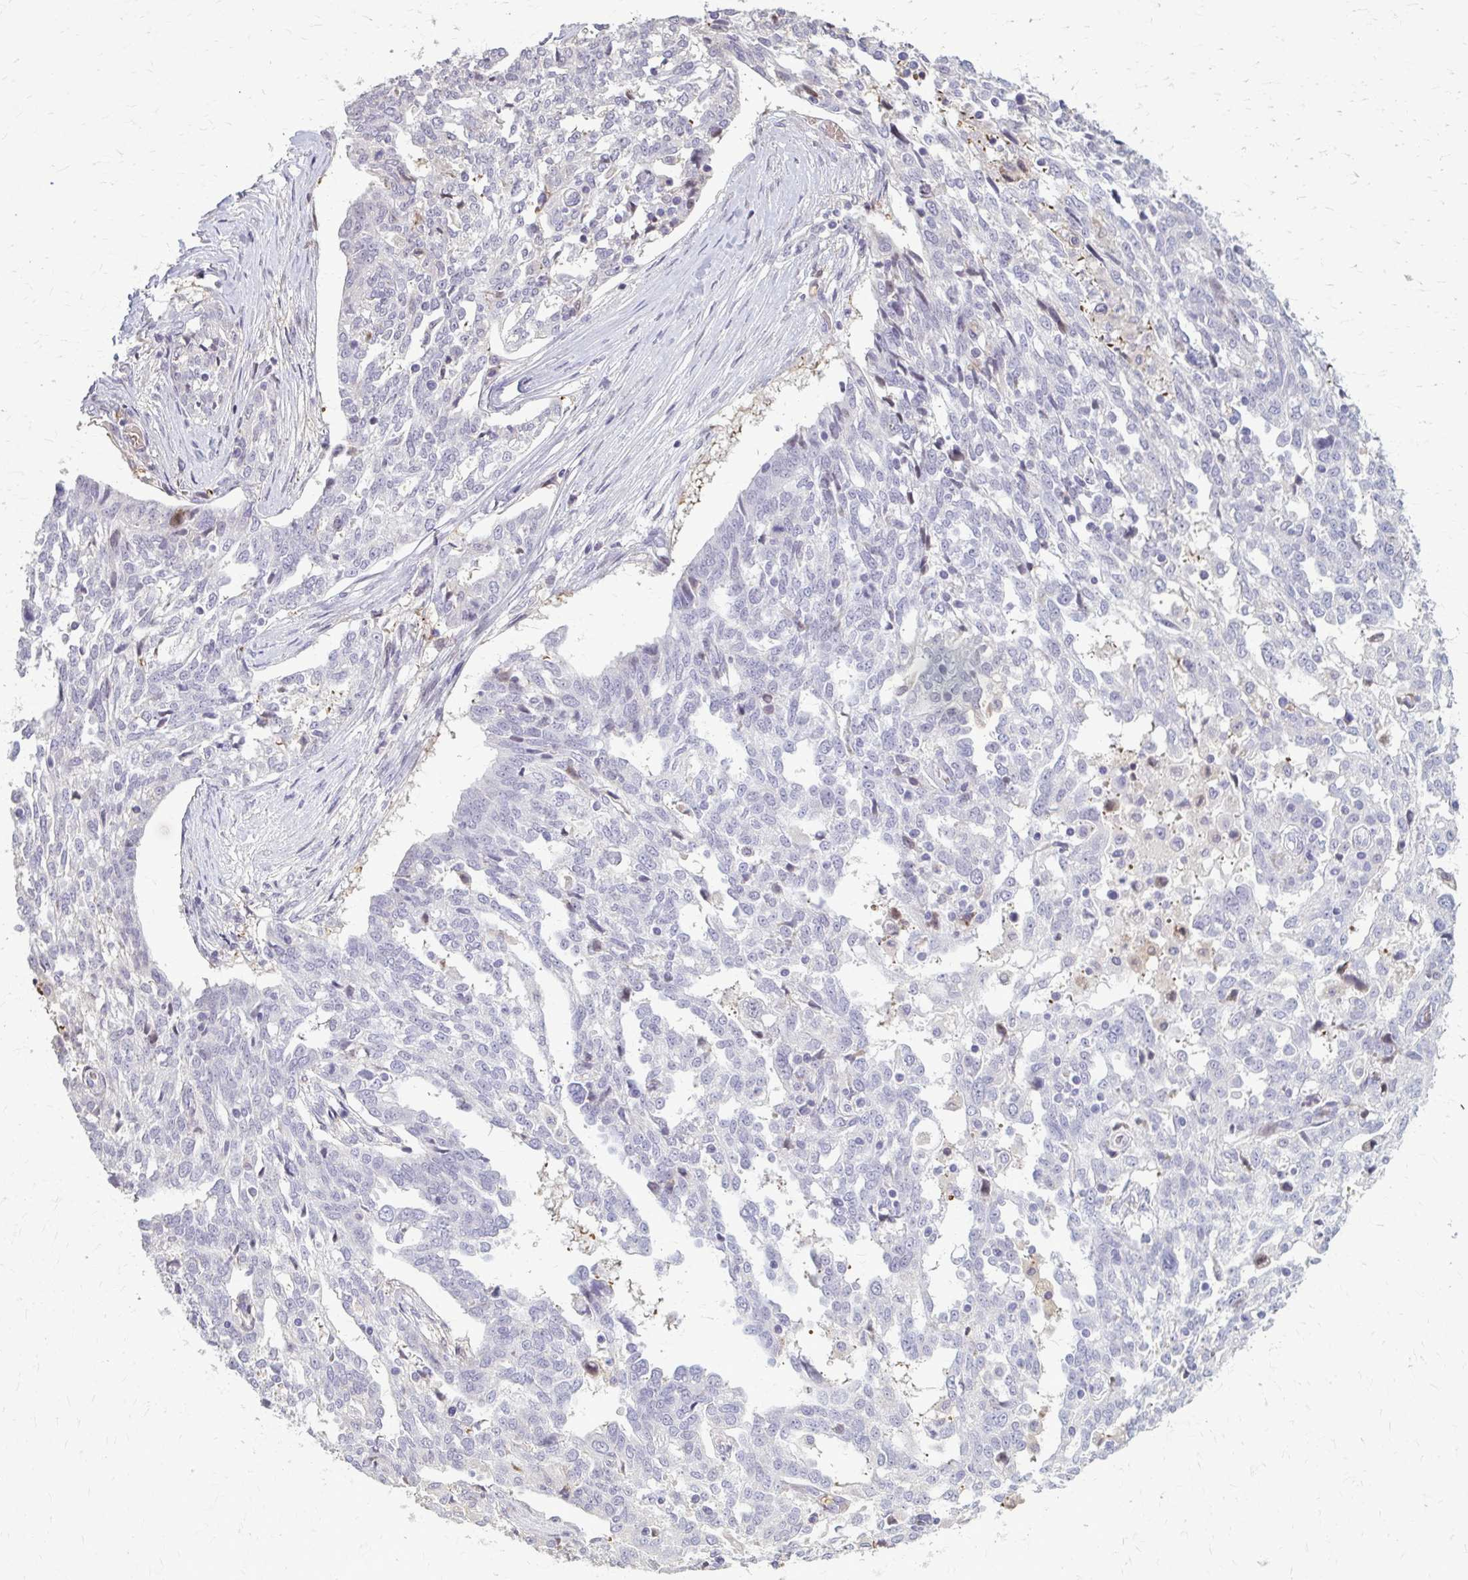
{"staining": {"intensity": "negative", "quantity": "none", "location": "none"}, "tissue": "ovarian cancer", "cell_type": "Tumor cells", "image_type": "cancer", "snomed": [{"axis": "morphology", "description": "Cystadenocarcinoma, serous, NOS"}, {"axis": "topography", "description": "Ovary"}], "caption": "Immunohistochemical staining of ovarian cancer (serous cystadenocarcinoma) exhibits no significant positivity in tumor cells.", "gene": "ZNF34", "patient": {"sex": "female", "age": 67}}